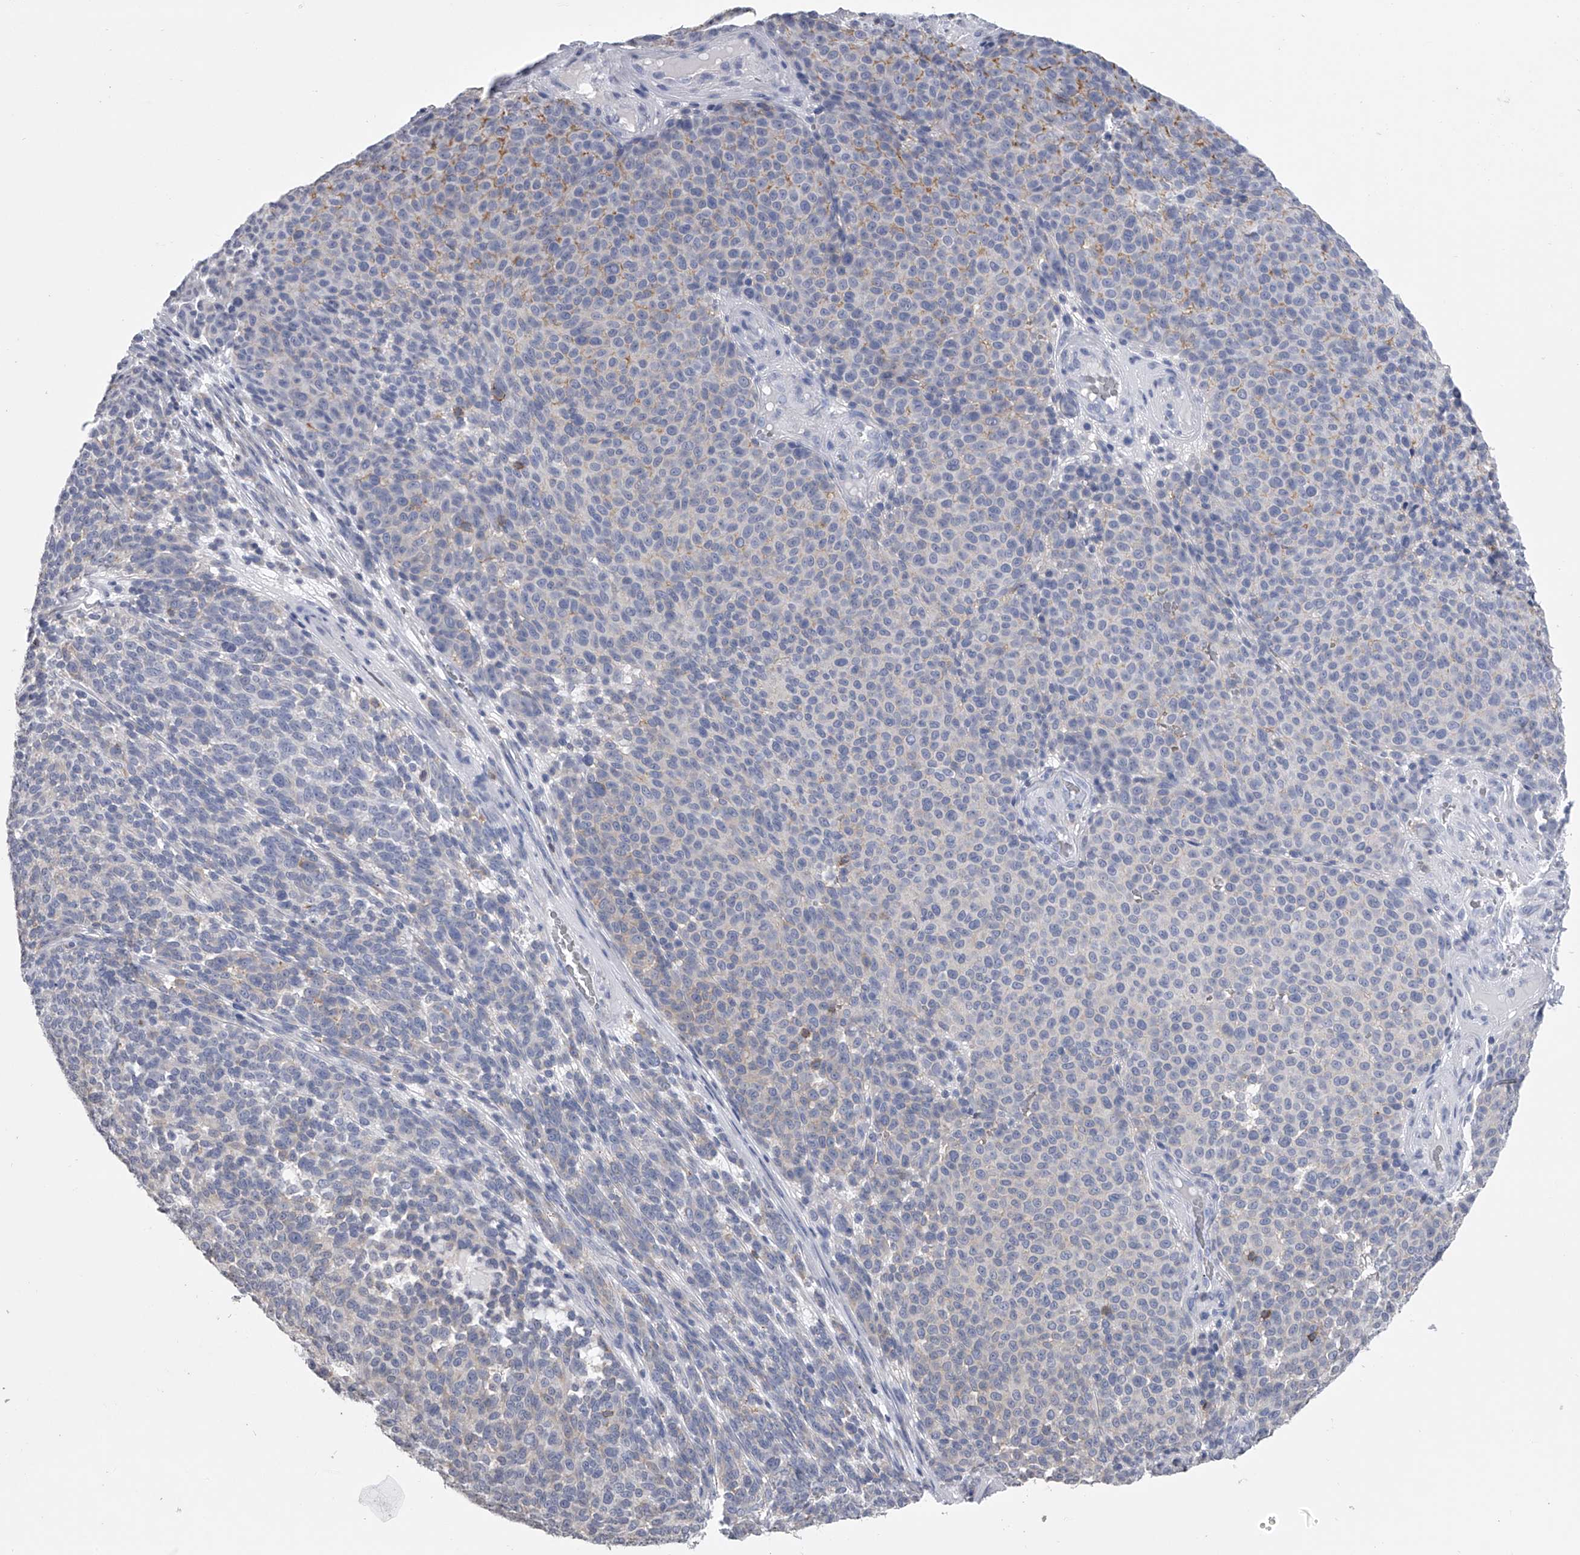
{"staining": {"intensity": "negative", "quantity": "none", "location": "none"}, "tissue": "melanoma", "cell_type": "Tumor cells", "image_type": "cancer", "snomed": [{"axis": "morphology", "description": "Malignant melanoma, NOS"}, {"axis": "topography", "description": "Skin"}], "caption": "A micrograph of malignant melanoma stained for a protein demonstrates no brown staining in tumor cells.", "gene": "TASP1", "patient": {"sex": "male", "age": 49}}